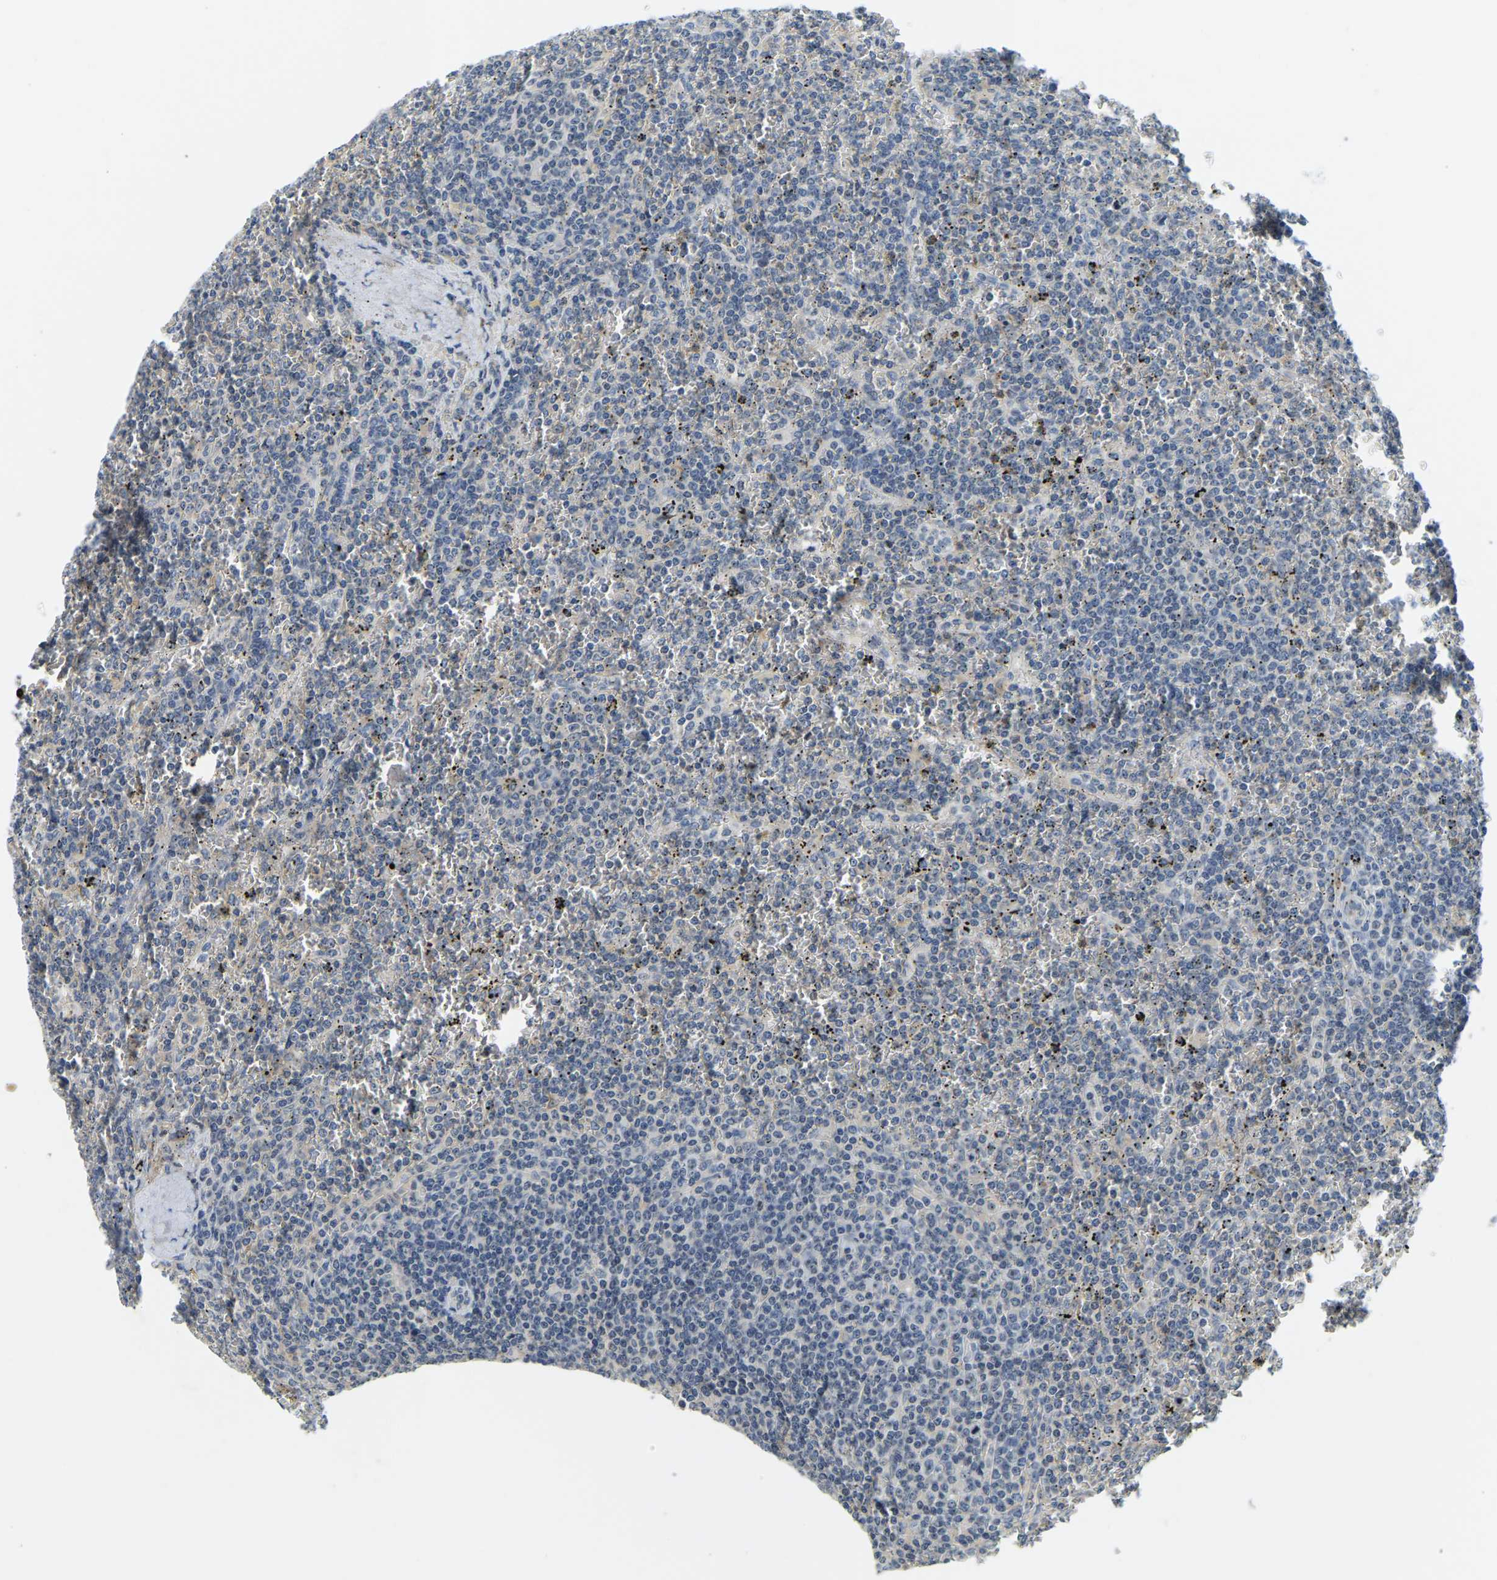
{"staining": {"intensity": "negative", "quantity": "none", "location": "none"}, "tissue": "lymphoma", "cell_type": "Tumor cells", "image_type": "cancer", "snomed": [{"axis": "morphology", "description": "Malignant lymphoma, non-Hodgkin's type, Low grade"}, {"axis": "topography", "description": "Spleen"}], "caption": "Tumor cells are negative for protein expression in human lymphoma.", "gene": "RRP1", "patient": {"sex": "female", "age": 19}}